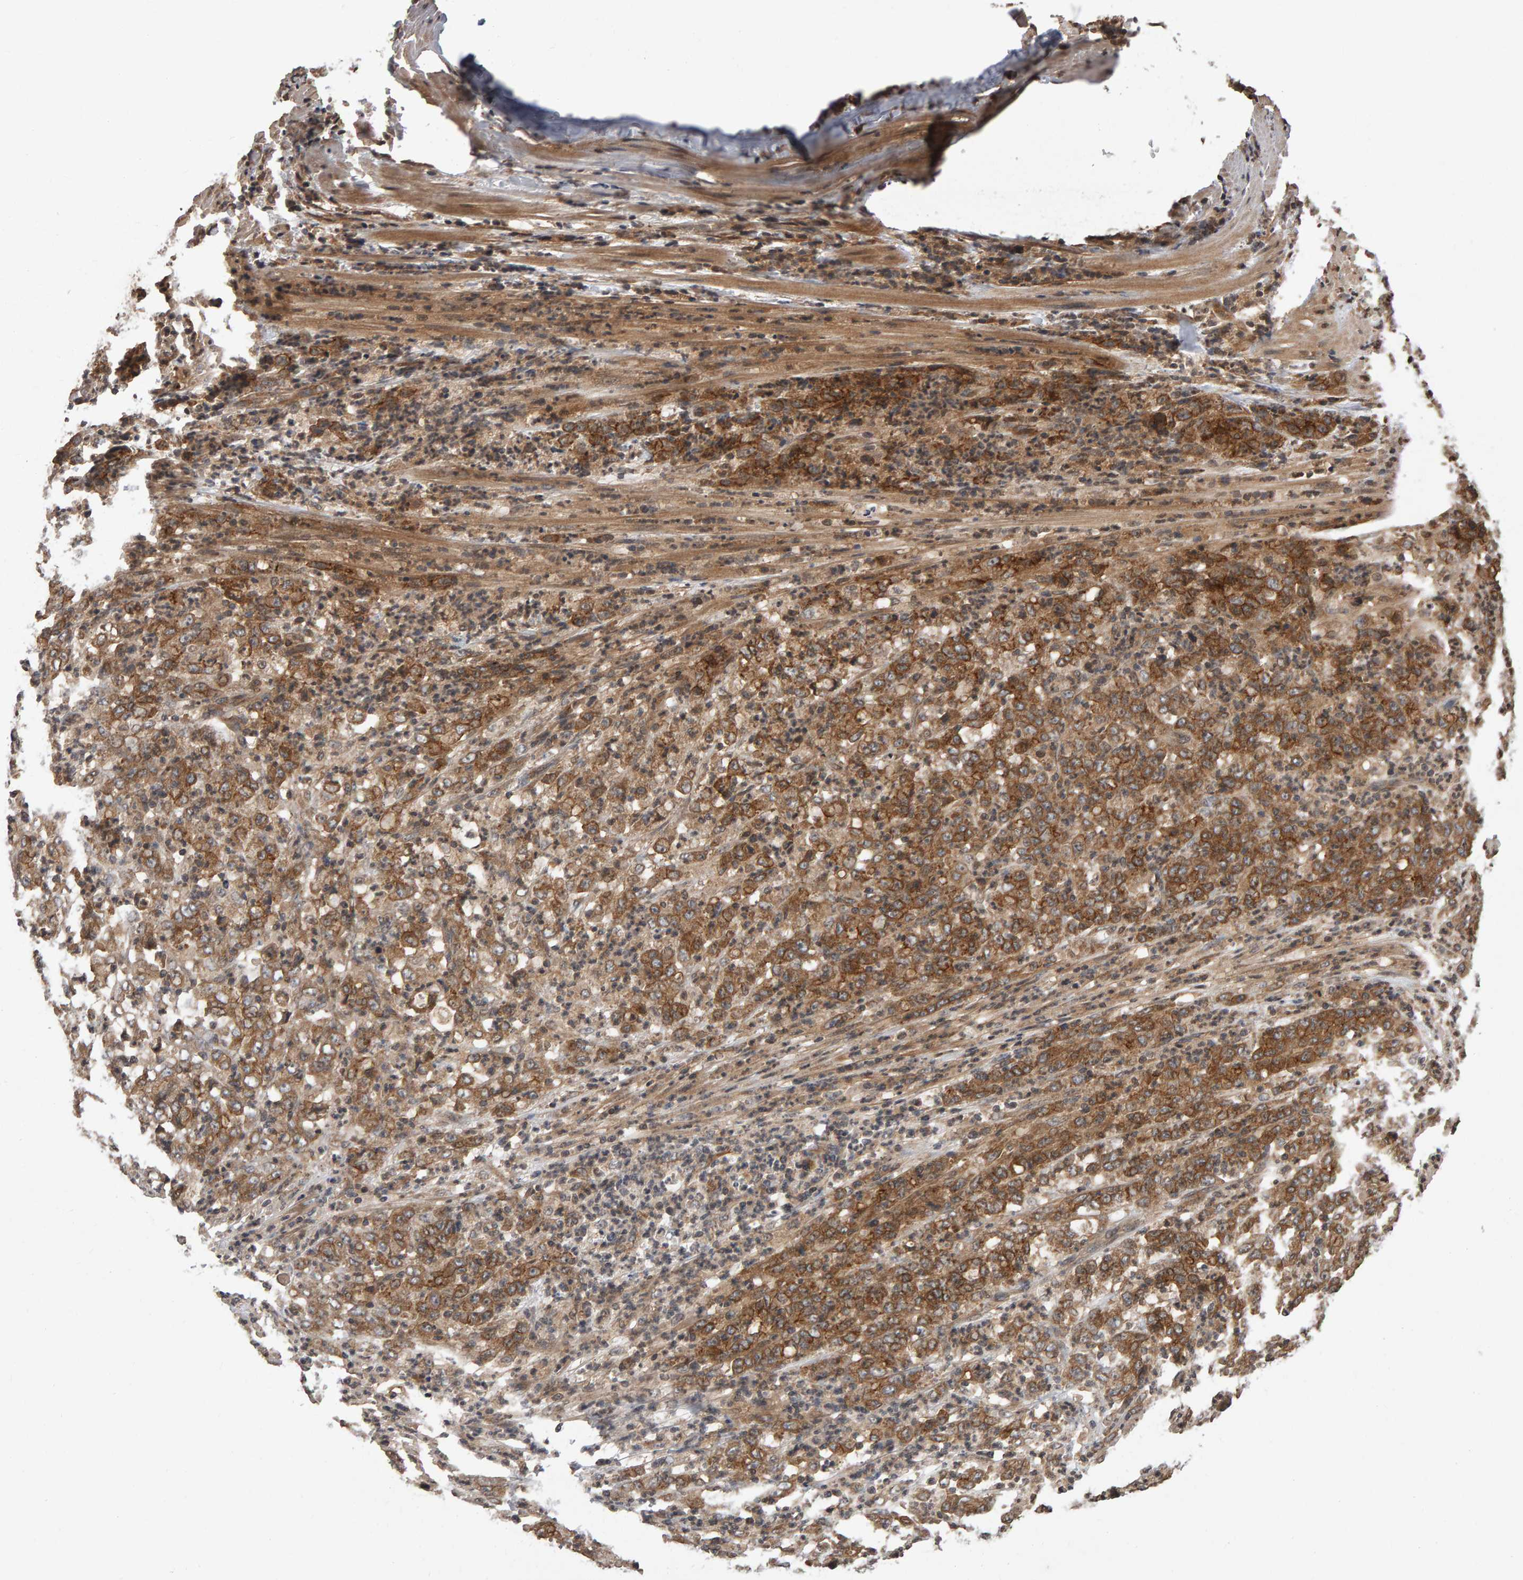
{"staining": {"intensity": "moderate", "quantity": ">75%", "location": "cytoplasmic/membranous"}, "tissue": "stomach cancer", "cell_type": "Tumor cells", "image_type": "cancer", "snomed": [{"axis": "morphology", "description": "Adenocarcinoma, NOS"}, {"axis": "topography", "description": "Stomach, lower"}], "caption": "Protein staining of stomach cancer (adenocarcinoma) tissue exhibits moderate cytoplasmic/membranous staining in approximately >75% of tumor cells.", "gene": "SCRIB", "patient": {"sex": "female", "age": 71}}